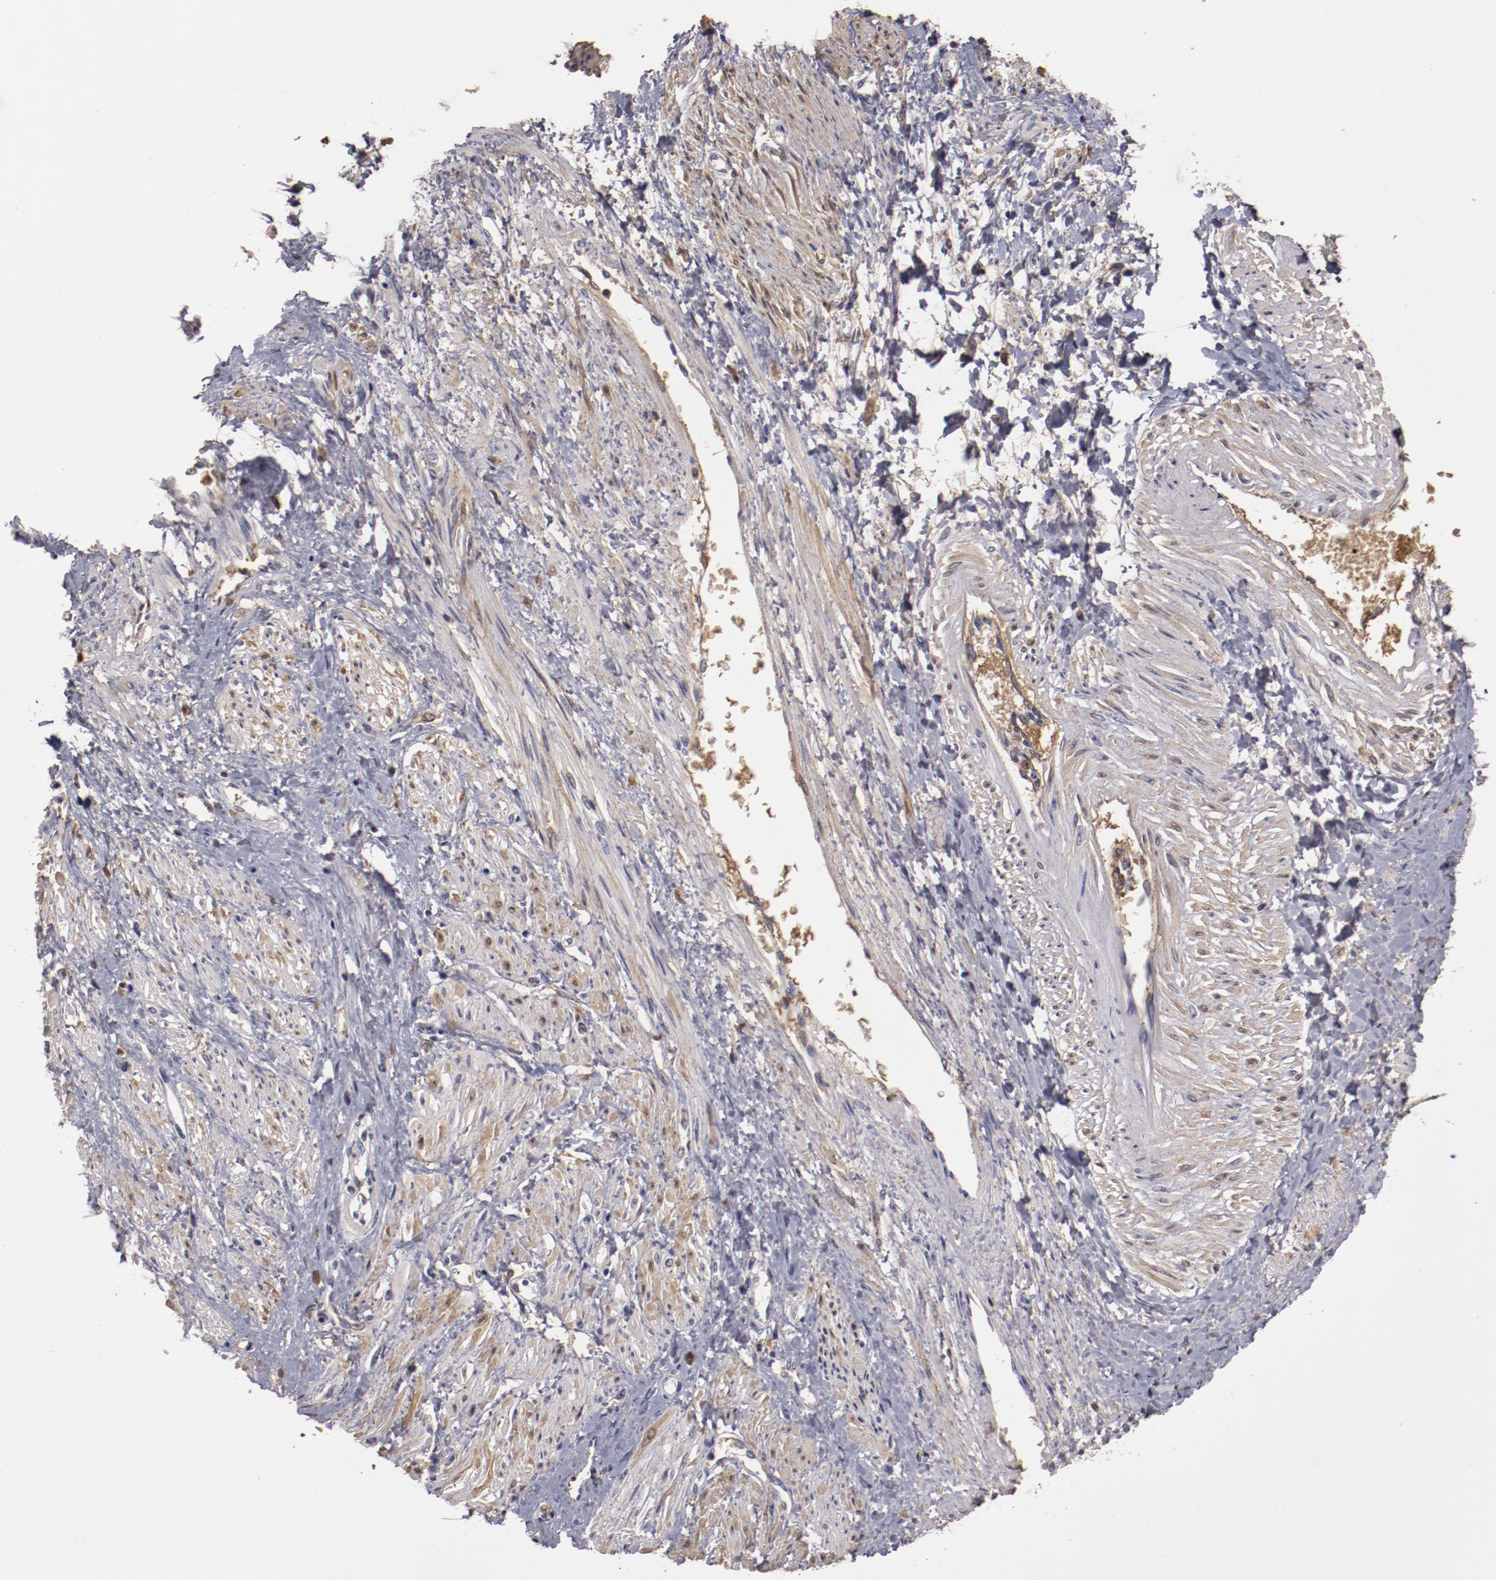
{"staining": {"intensity": "moderate", "quantity": "25%-75%", "location": "cytoplasmic/membranous"}, "tissue": "smooth muscle", "cell_type": "Smooth muscle cells", "image_type": "normal", "snomed": [{"axis": "morphology", "description": "Normal tissue, NOS"}, {"axis": "topography", "description": "Smooth muscle"}, {"axis": "topography", "description": "Uterus"}], "caption": "Human smooth muscle stained with a brown dye shows moderate cytoplasmic/membranous positive staining in about 25%-75% of smooth muscle cells.", "gene": "CP", "patient": {"sex": "female", "age": 39}}